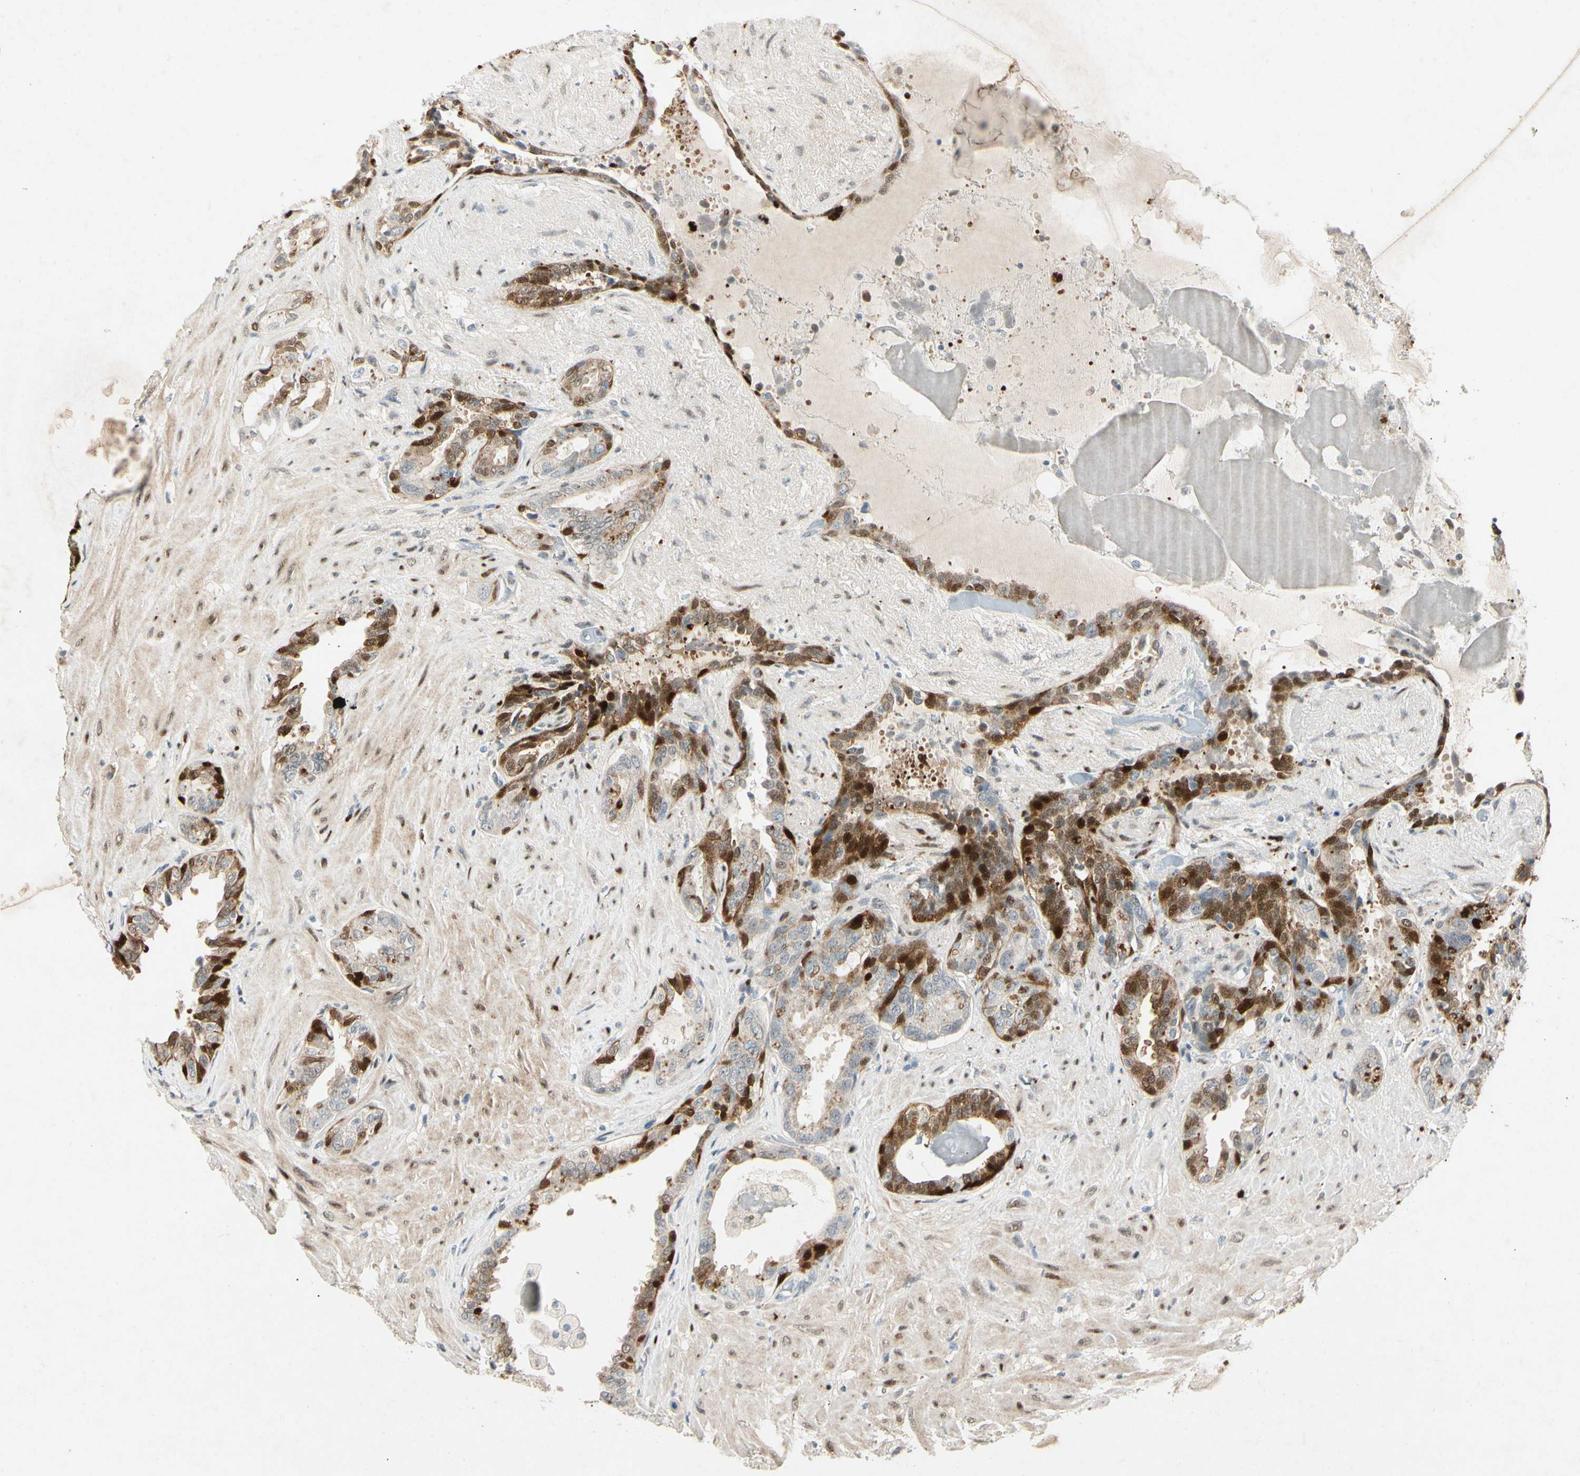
{"staining": {"intensity": "strong", "quantity": "25%-75%", "location": "cytoplasmic/membranous,nuclear"}, "tissue": "seminal vesicle", "cell_type": "Glandular cells", "image_type": "normal", "snomed": [{"axis": "morphology", "description": "Normal tissue, NOS"}, {"axis": "topography", "description": "Seminal veicle"}], "caption": "The micrograph exhibits a brown stain indicating the presence of a protein in the cytoplasmic/membranous,nuclear of glandular cells in seminal vesicle. The staining was performed using DAB, with brown indicating positive protein expression. Nuclei are stained blue with hematoxylin.", "gene": "HSPA1B", "patient": {"sex": "male", "age": 61}}